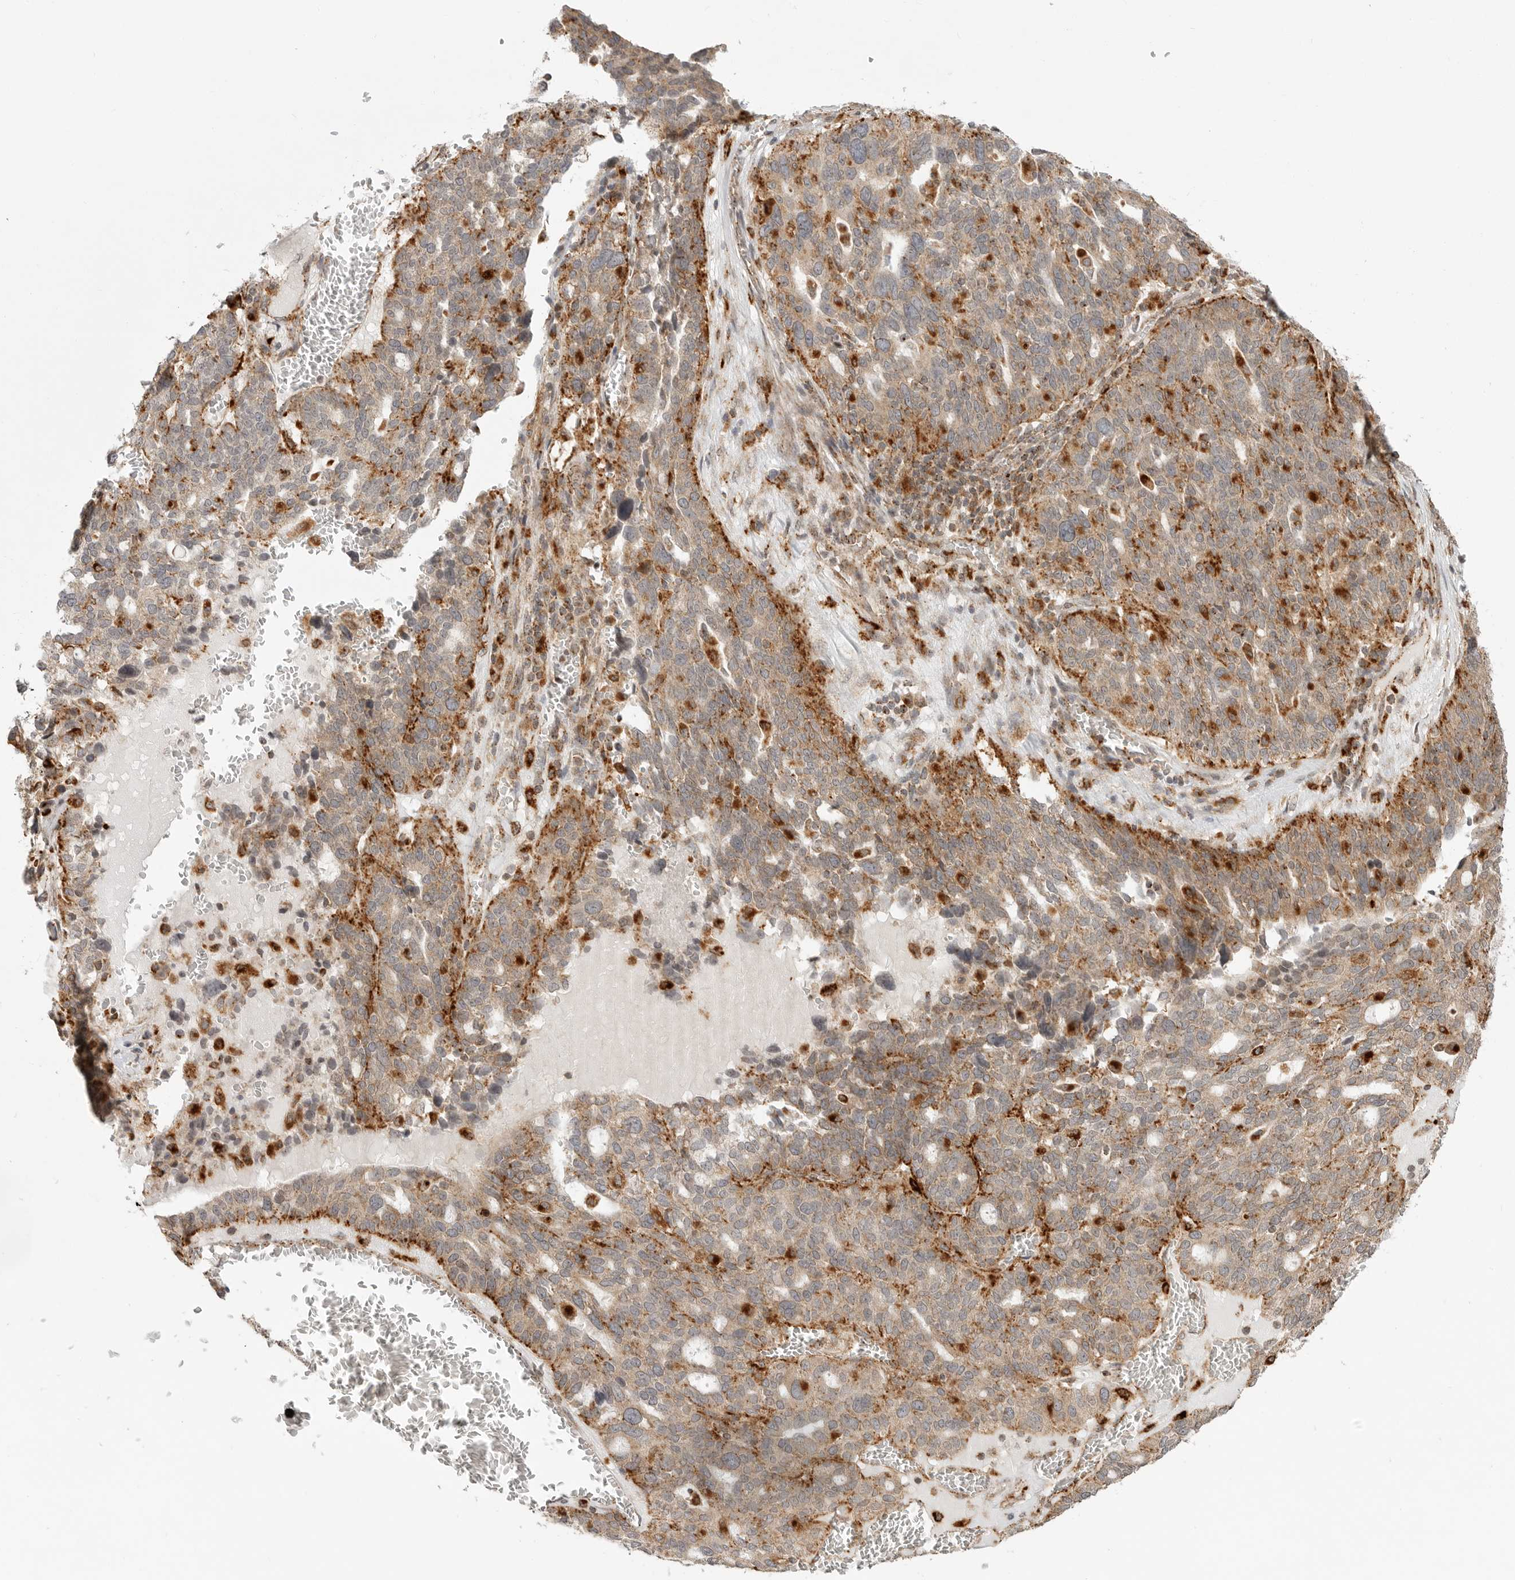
{"staining": {"intensity": "moderate", "quantity": ">75%", "location": "cytoplasmic/membranous"}, "tissue": "ovarian cancer", "cell_type": "Tumor cells", "image_type": "cancer", "snomed": [{"axis": "morphology", "description": "Cystadenocarcinoma, serous, NOS"}, {"axis": "topography", "description": "Ovary"}], "caption": "Serous cystadenocarcinoma (ovarian) tissue demonstrates moderate cytoplasmic/membranous staining in about >75% of tumor cells, visualized by immunohistochemistry. (IHC, brightfield microscopy, high magnification).", "gene": "IDUA", "patient": {"sex": "female", "age": 59}}